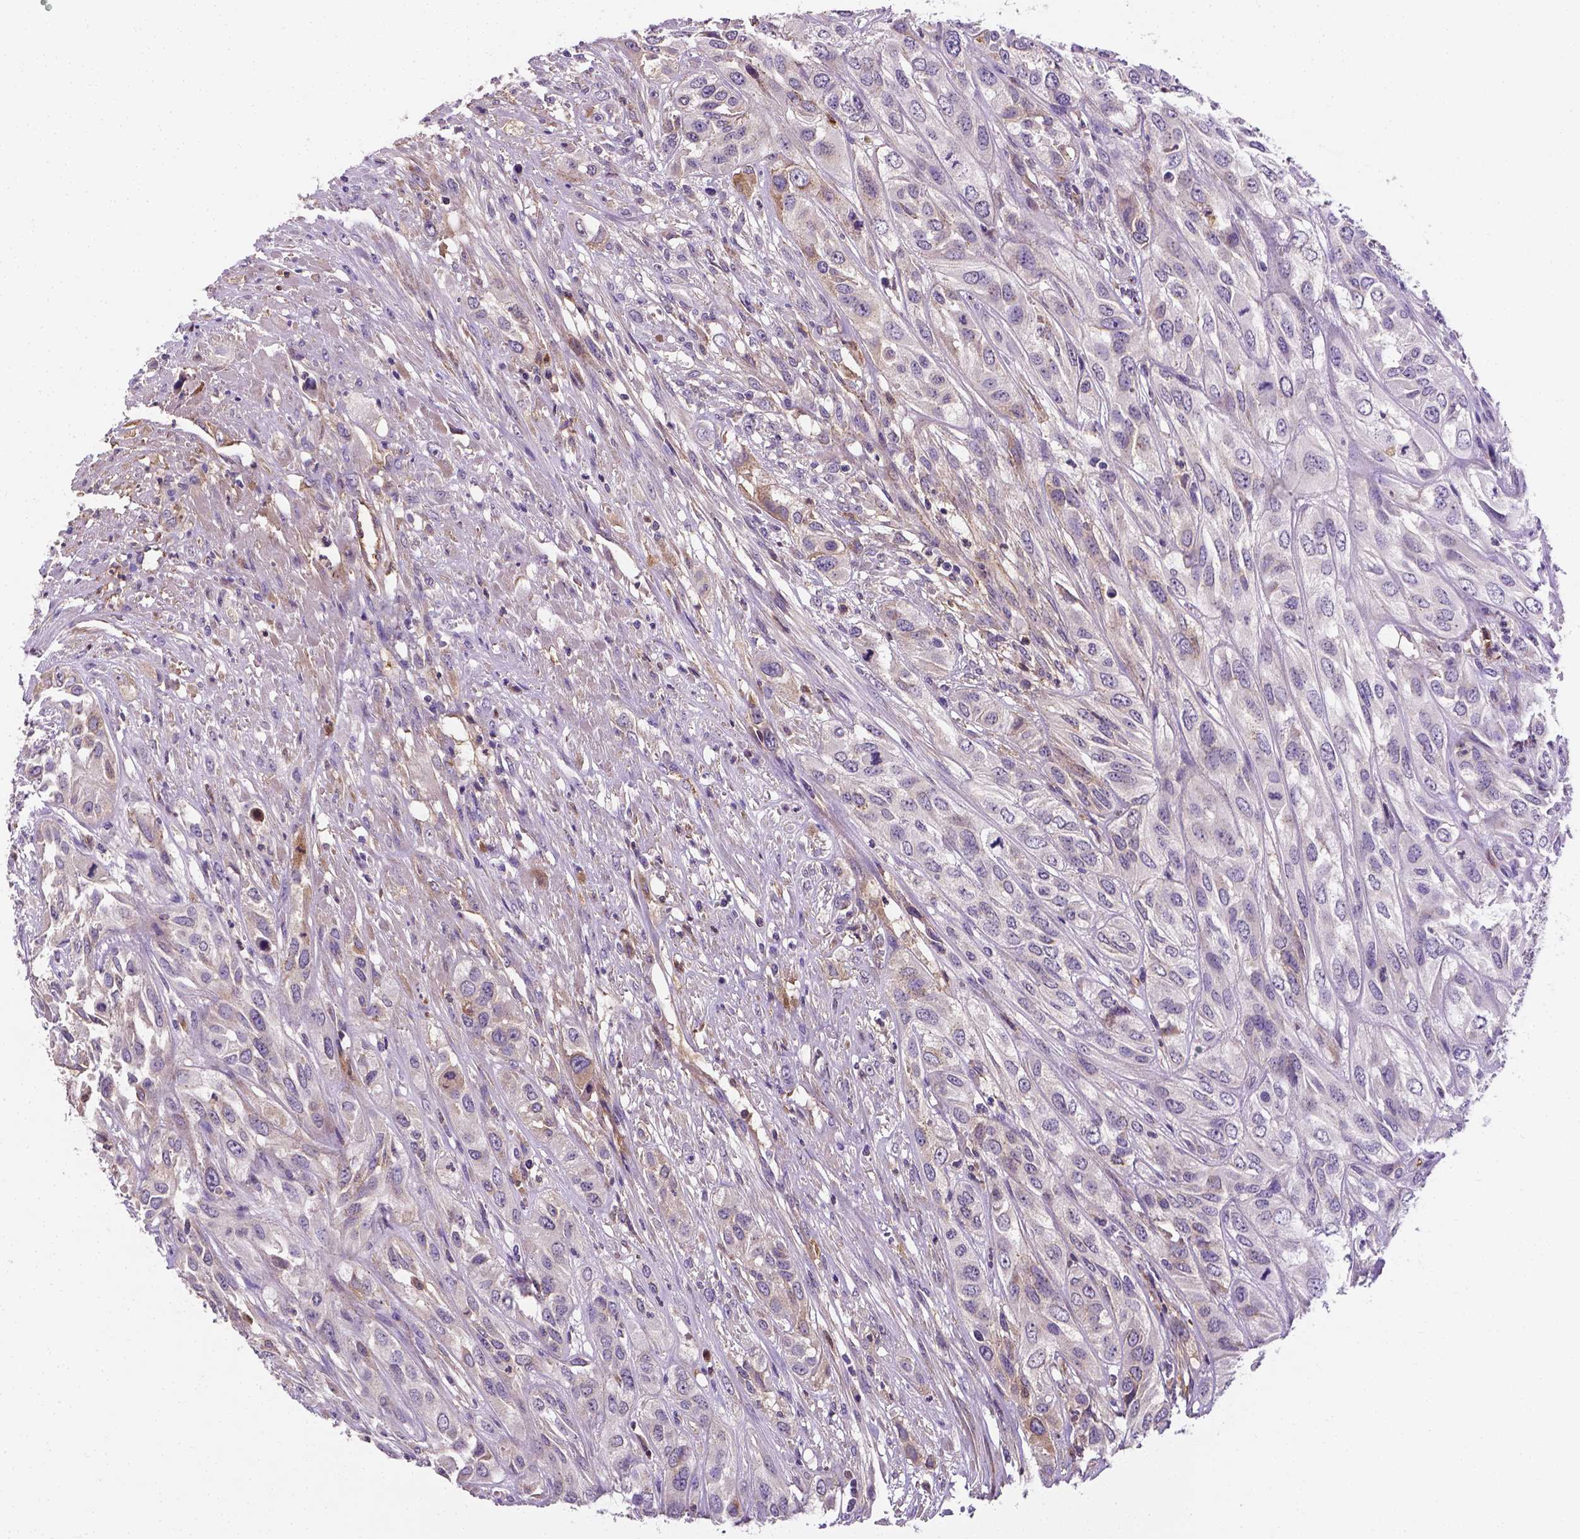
{"staining": {"intensity": "negative", "quantity": "none", "location": "none"}, "tissue": "urothelial cancer", "cell_type": "Tumor cells", "image_type": "cancer", "snomed": [{"axis": "morphology", "description": "Urothelial carcinoma, High grade"}, {"axis": "topography", "description": "Urinary bladder"}], "caption": "Human urothelial cancer stained for a protein using immunohistochemistry reveals no expression in tumor cells.", "gene": "APOE", "patient": {"sex": "male", "age": 67}}